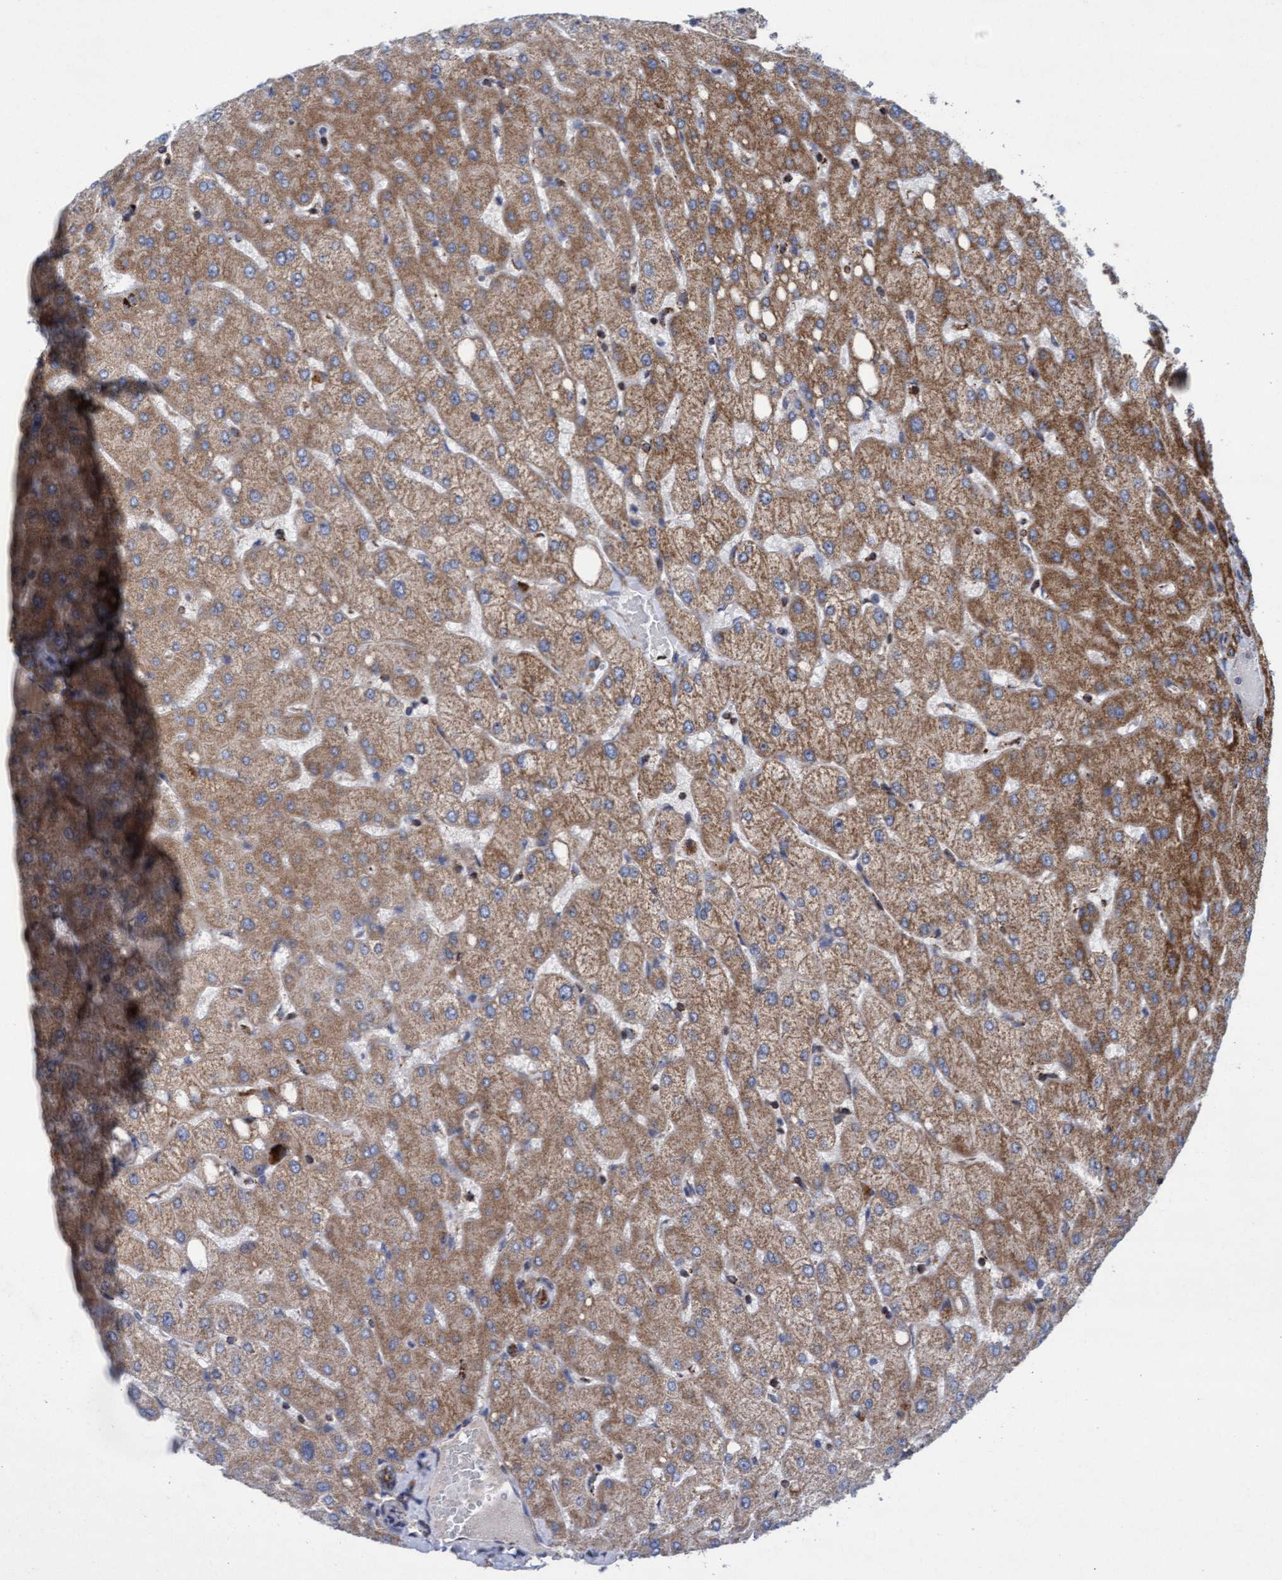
{"staining": {"intensity": "moderate", "quantity": ">75%", "location": "cytoplasmic/membranous"}, "tissue": "liver", "cell_type": "Cholangiocytes", "image_type": "normal", "snomed": [{"axis": "morphology", "description": "Normal tissue, NOS"}, {"axis": "topography", "description": "Liver"}], "caption": "Moderate cytoplasmic/membranous expression for a protein is present in approximately >75% of cholangiocytes of benign liver using immunohistochemistry.", "gene": "MRPL38", "patient": {"sex": "female", "age": 54}}